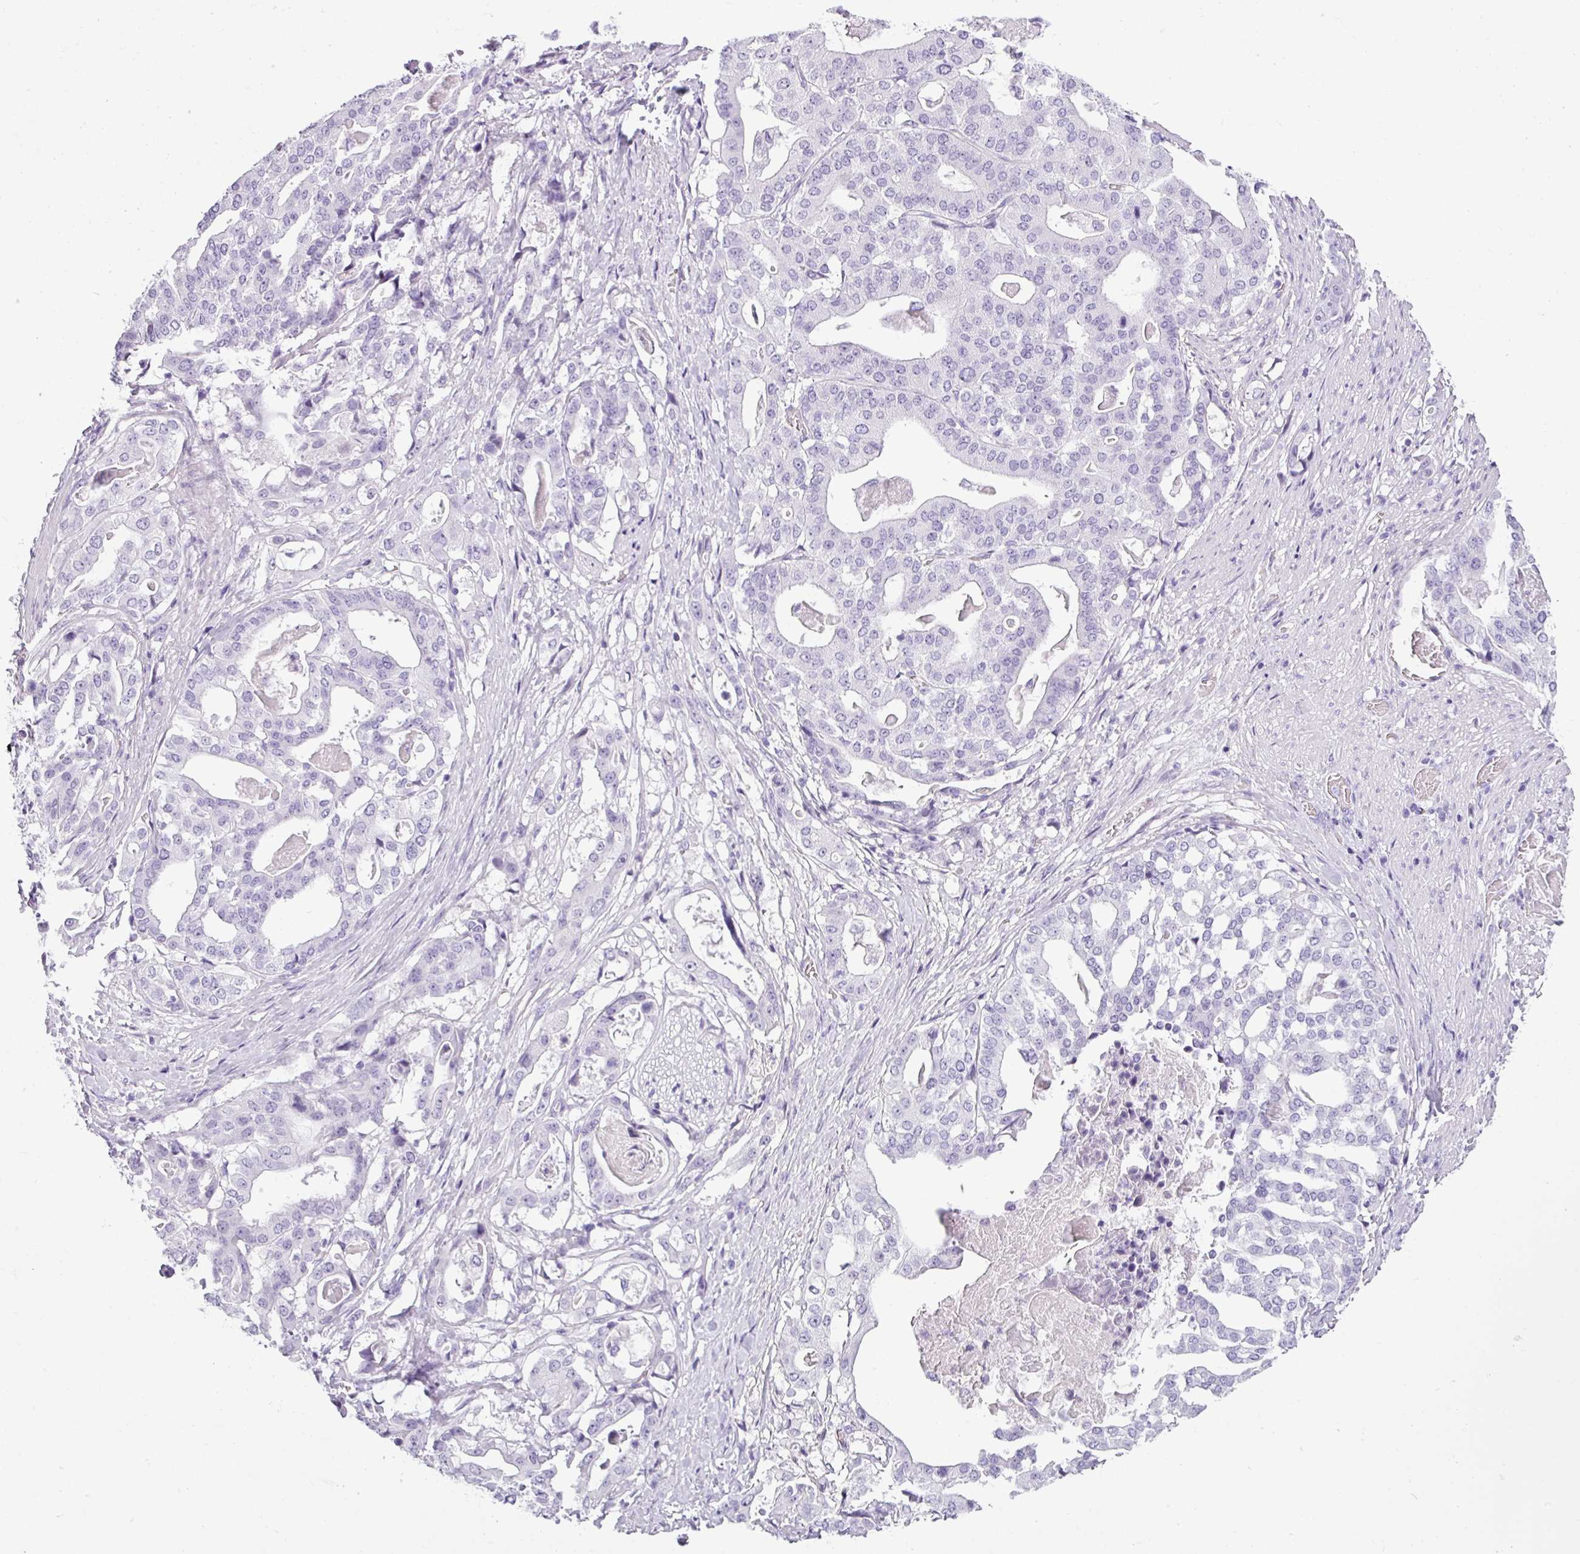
{"staining": {"intensity": "negative", "quantity": "none", "location": "none"}, "tissue": "stomach cancer", "cell_type": "Tumor cells", "image_type": "cancer", "snomed": [{"axis": "morphology", "description": "Adenocarcinoma, NOS"}, {"axis": "topography", "description": "Stomach"}], "caption": "IHC photomicrograph of human stomach cancer stained for a protein (brown), which shows no staining in tumor cells.", "gene": "CDH16", "patient": {"sex": "male", "age": 48}}